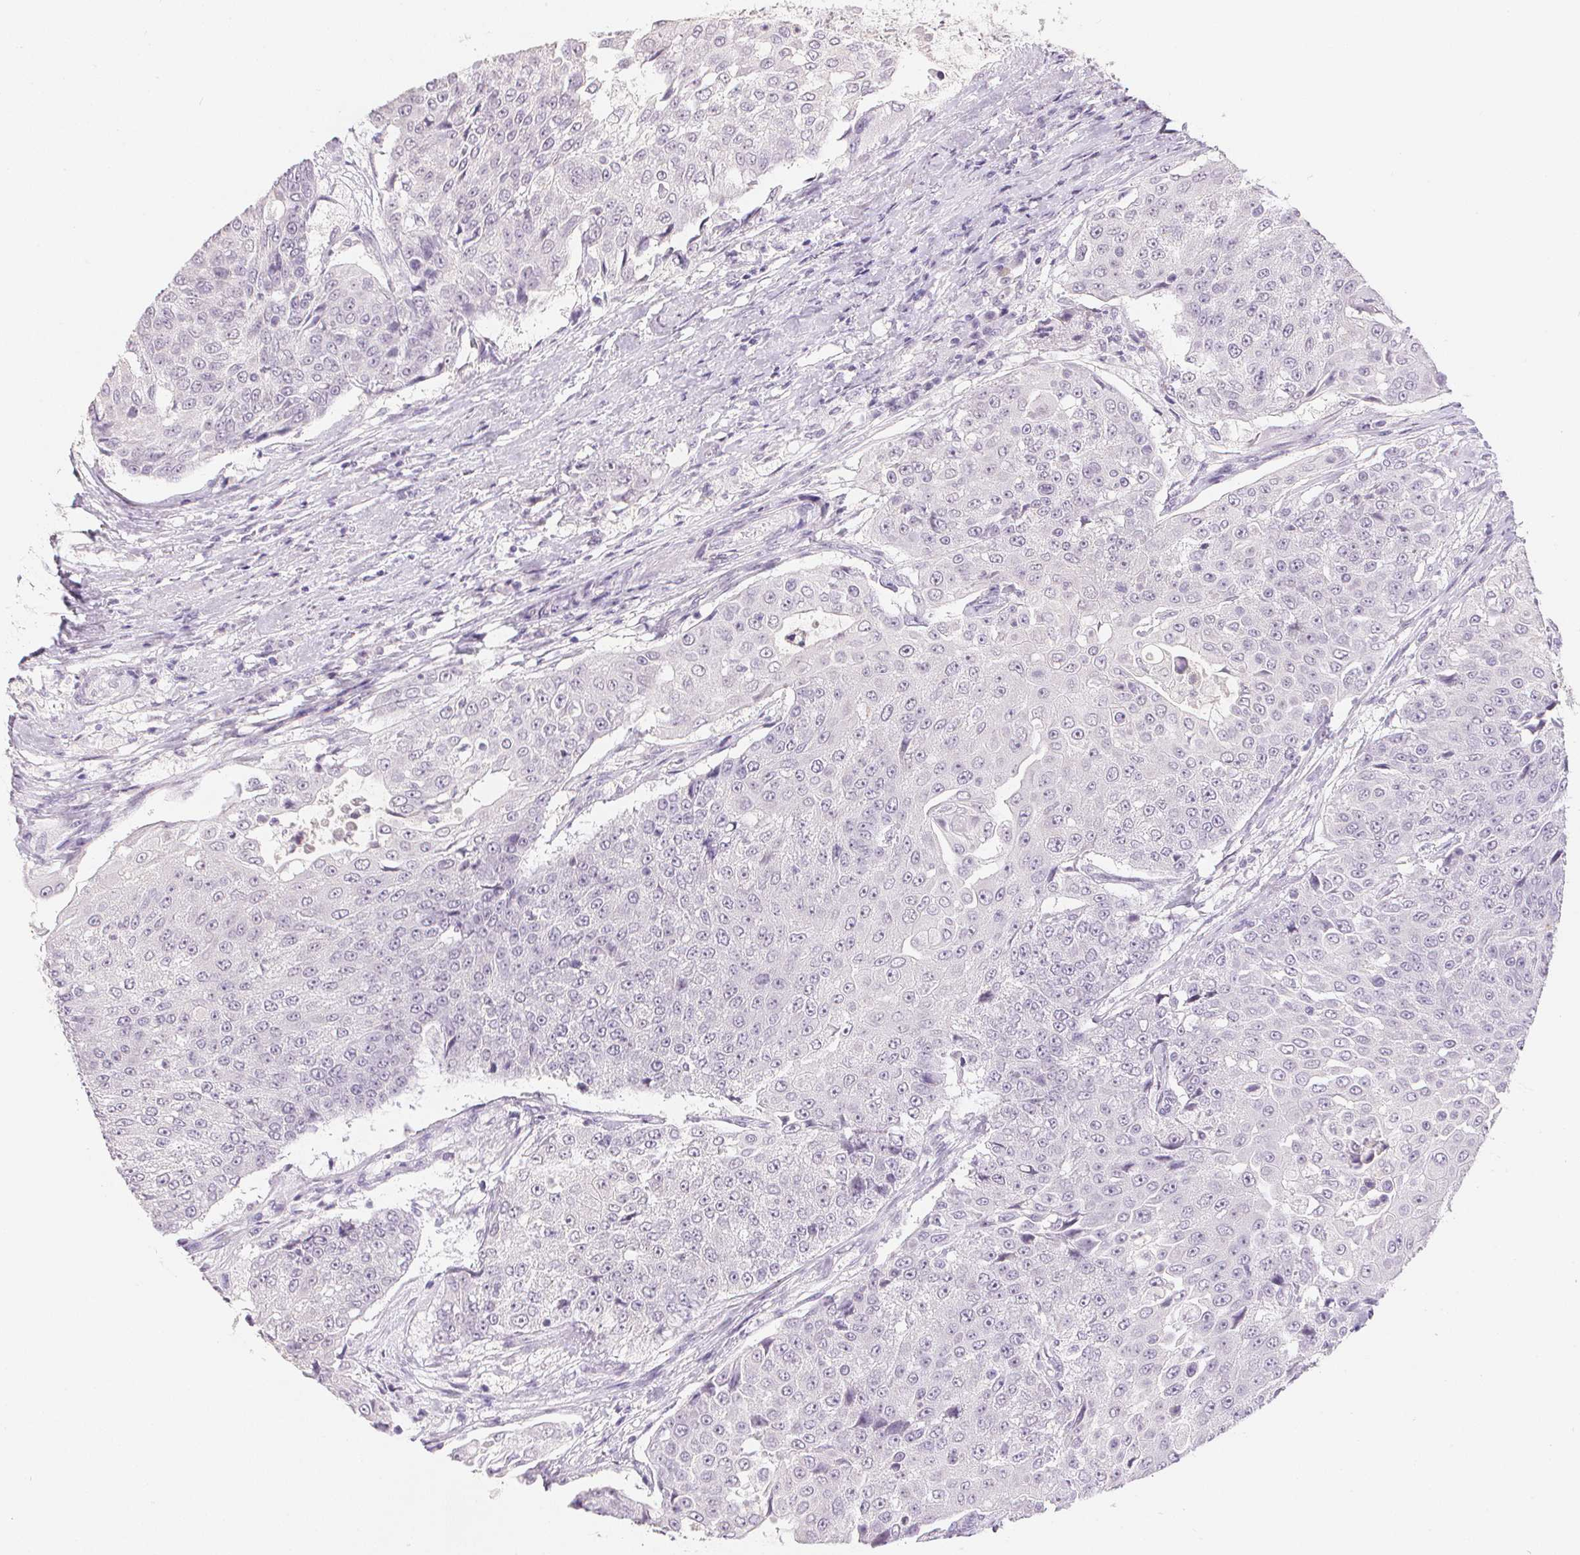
{"staining": {"intensity": "negative", "quantity": "none", "location": "none"}, "tissue": "urothelial cancer", "cell_type": "Tumor cells", "image_type": "cancer", "snomed": [{"axis": "morphology", "description": "Urothelial carcinoma, High grade"}, {"axis": "topography", "description": "Urinary bladder"}], "caption": "Tumor cells are negative for protein expression in human urothelial carcinoma (high-grade). (DAB (3,3'-diaminobenzidine) immunohistochemistry, high magnification).", "gene": "PPY", "patient": {"sex": "female", "age": 63}}